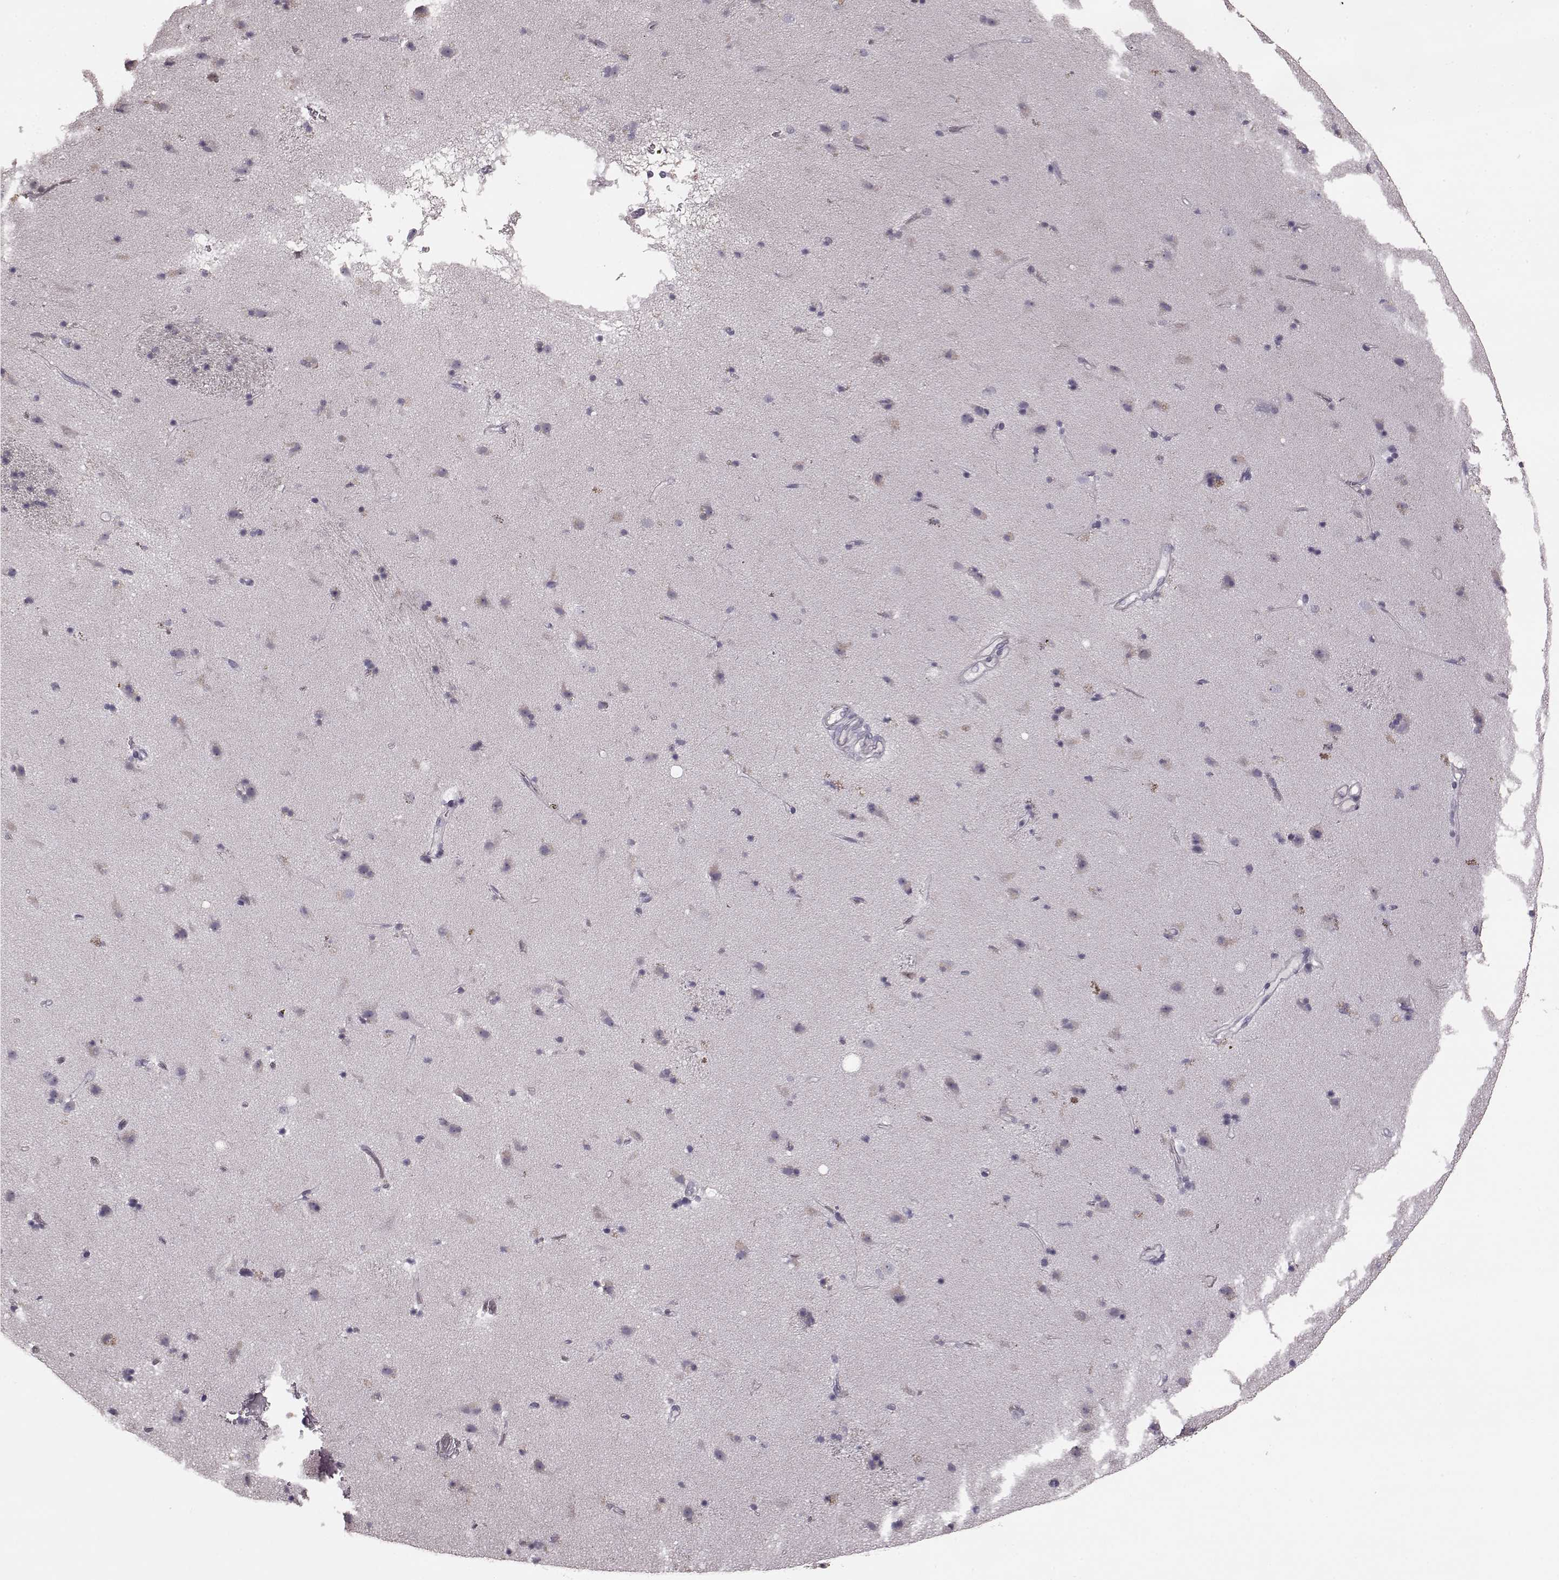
{"staining": {"intensity": "negative", "quantity": "none", "location": "none"}, "tissue": "caudate", "cell_type": "Glial cells", "image_type": "normal", "snomed": [{"axis": "morphology", "description": "Normal tissue, NOS"}, {"axis": "topography", "description": "Lateral ventricle wall"}], "caption": "Immunohistochemistry (IHC) photomicrograph of normal human caudate stained for a protein (brown), which displays no expression in glial cells. The staining was performed using DAB to visualize the protein expression in brown, while the nuclei were stained in blue with hematoxylin (Magnification: 20x).", "gene": "PDCD1", "patient": {"sex": "female", "age": 71}}